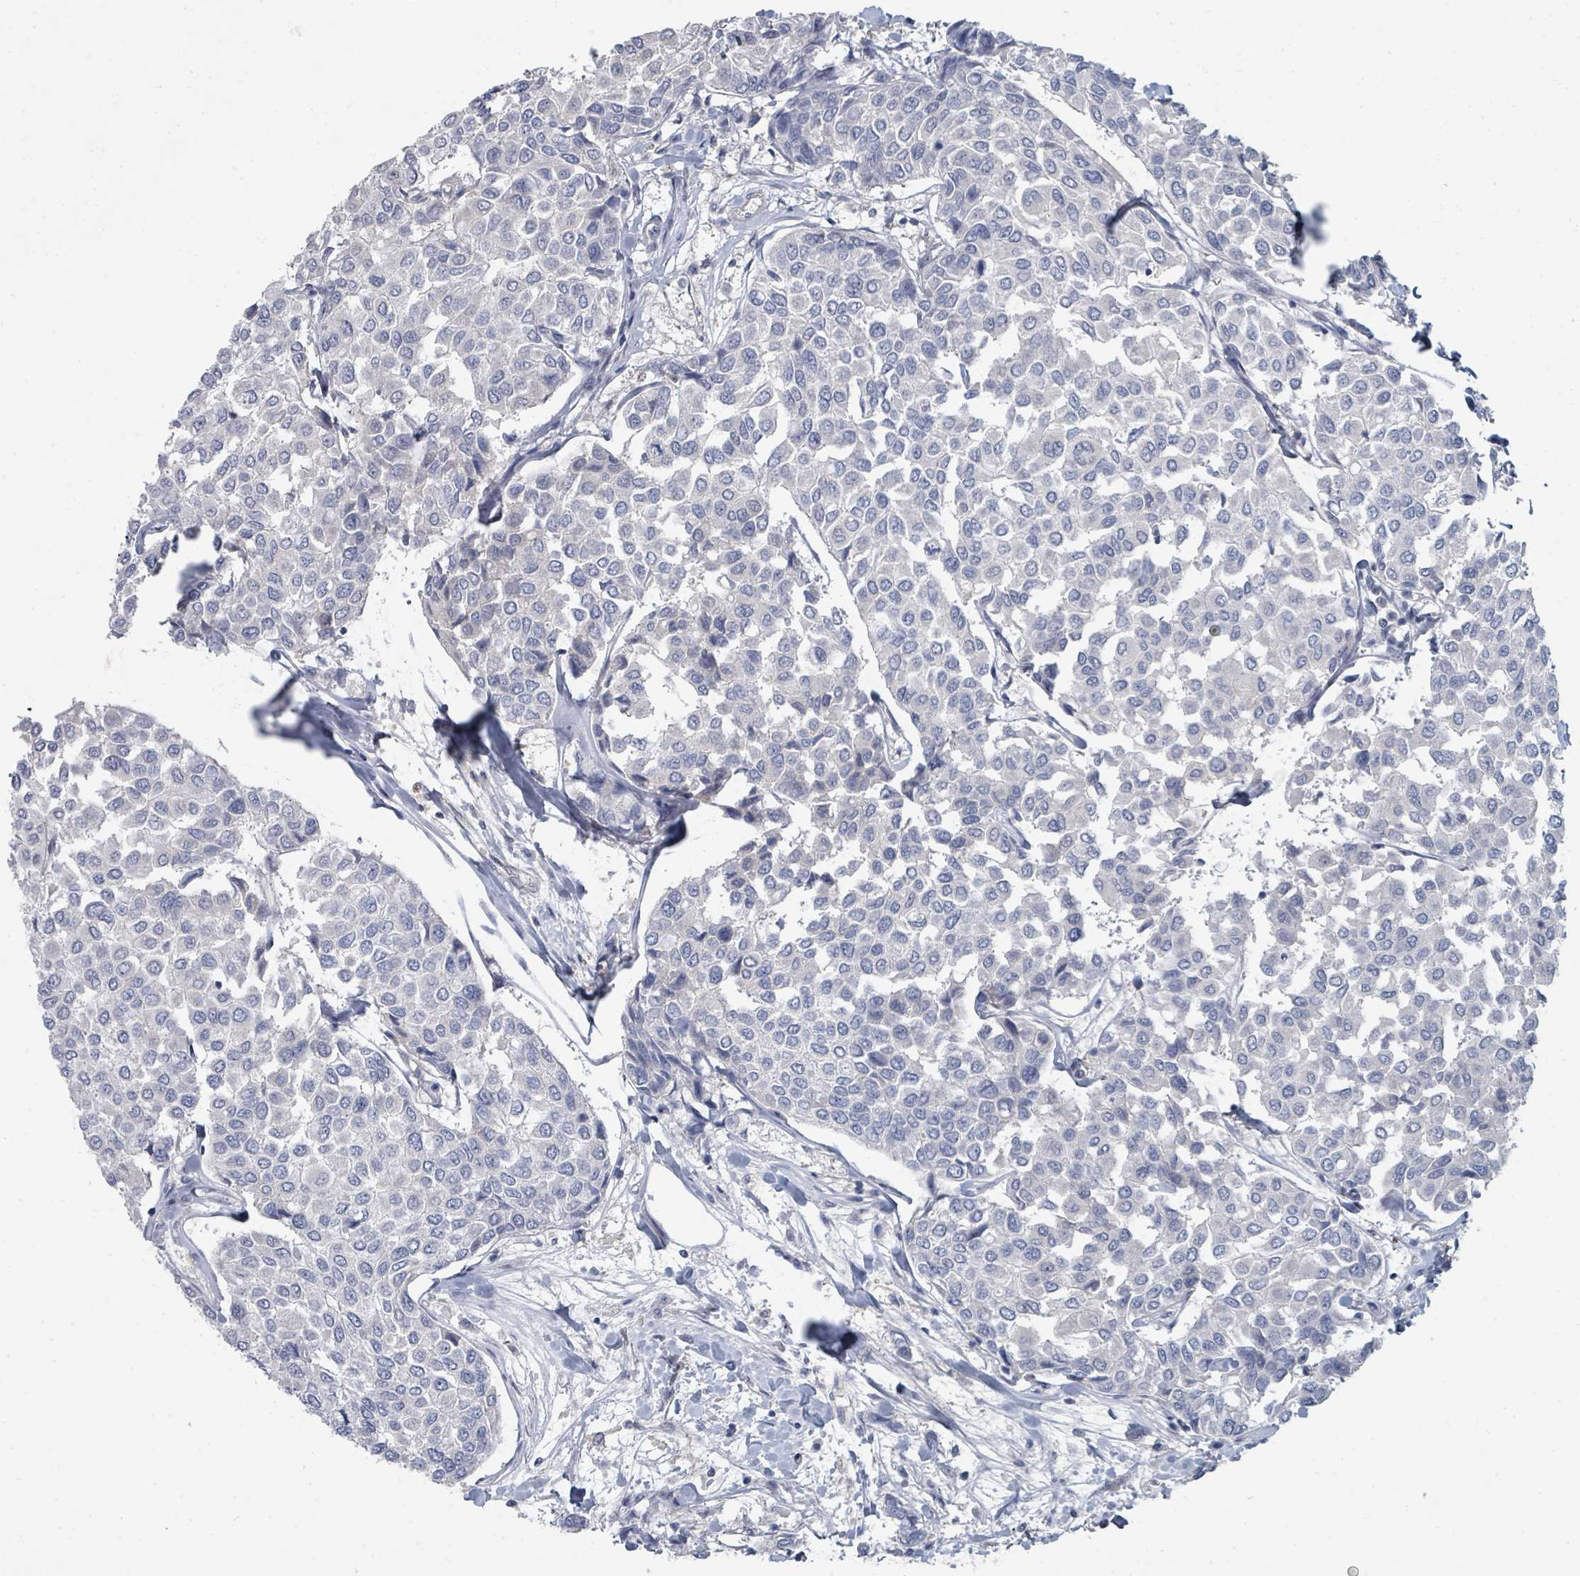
{"staining": {"intensity": "negative", "quantity": "none", "location": "none"}, "tissue": "breast cancer", "cell_type": "Tumor cells", "image_type": "cancer", "snomed": [{"axis": "morphology", "description": "Duct carcinoma"}, {"axis": "topography", "description": "Breast"}], "caption": "Immunohistochemistry image of human breast cancer (intraductal carcinoma) stained for a protein (brown), which reveals no staining in tumor cells.", "gene": "SLC25A45", "patient": {"sex": "female", "age": 55}}